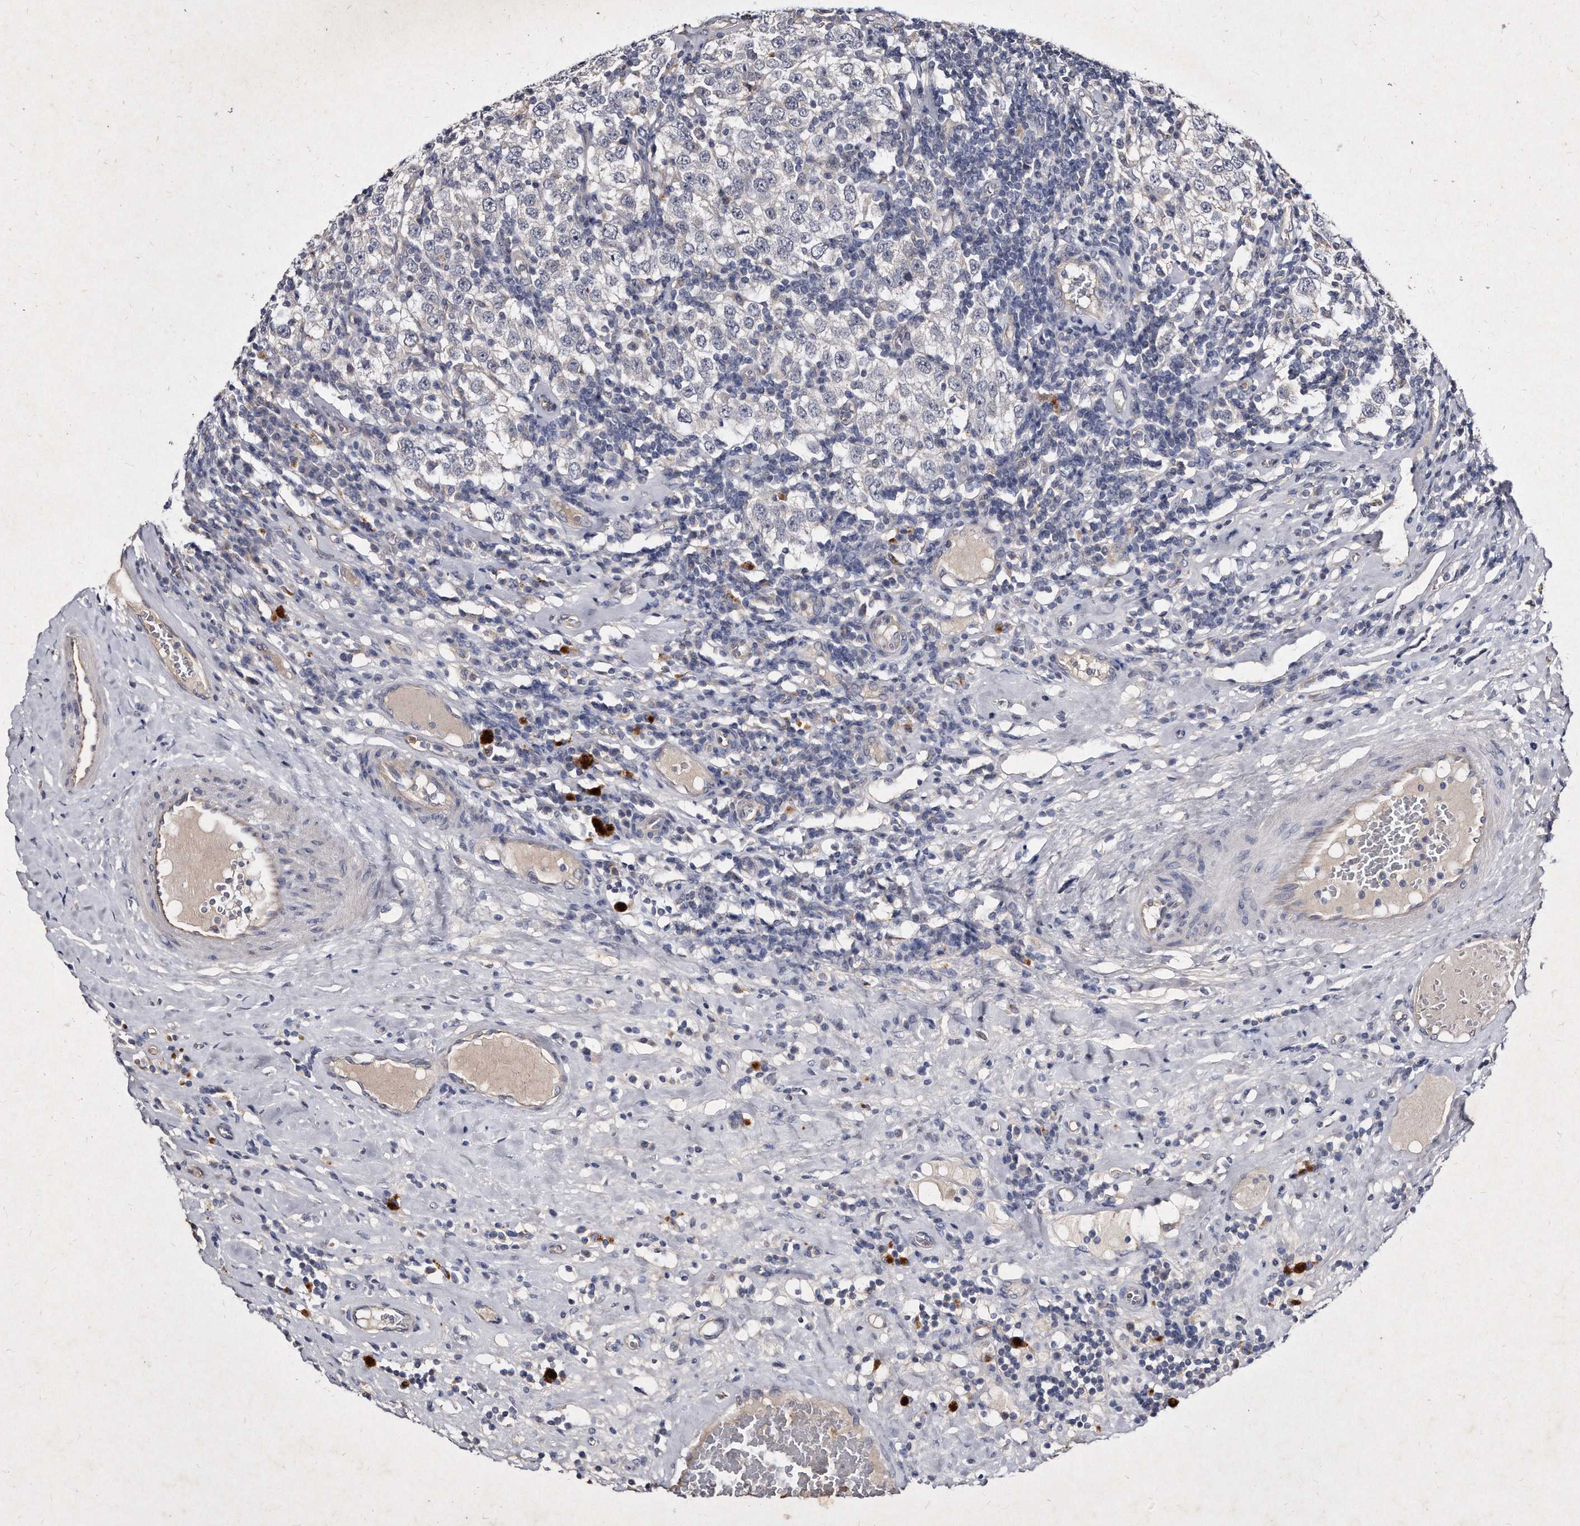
{"staining": {"intensity": "negative", "quantity": "none", "location": "none"}, "tissue": "testis cancer", "cell_type": "Tumor cells", "image_type": "cancer", "snomed": [{"axis": "morphology", "description": "Seminoma, NOS"}, {"axis": "topography", "description": "Testis"}], "caption": "IHC of human testis seminoma displays no staining in tumor cells.", "gene": "KLHDC3", "patient": {"sex": "male", "age": 41}}